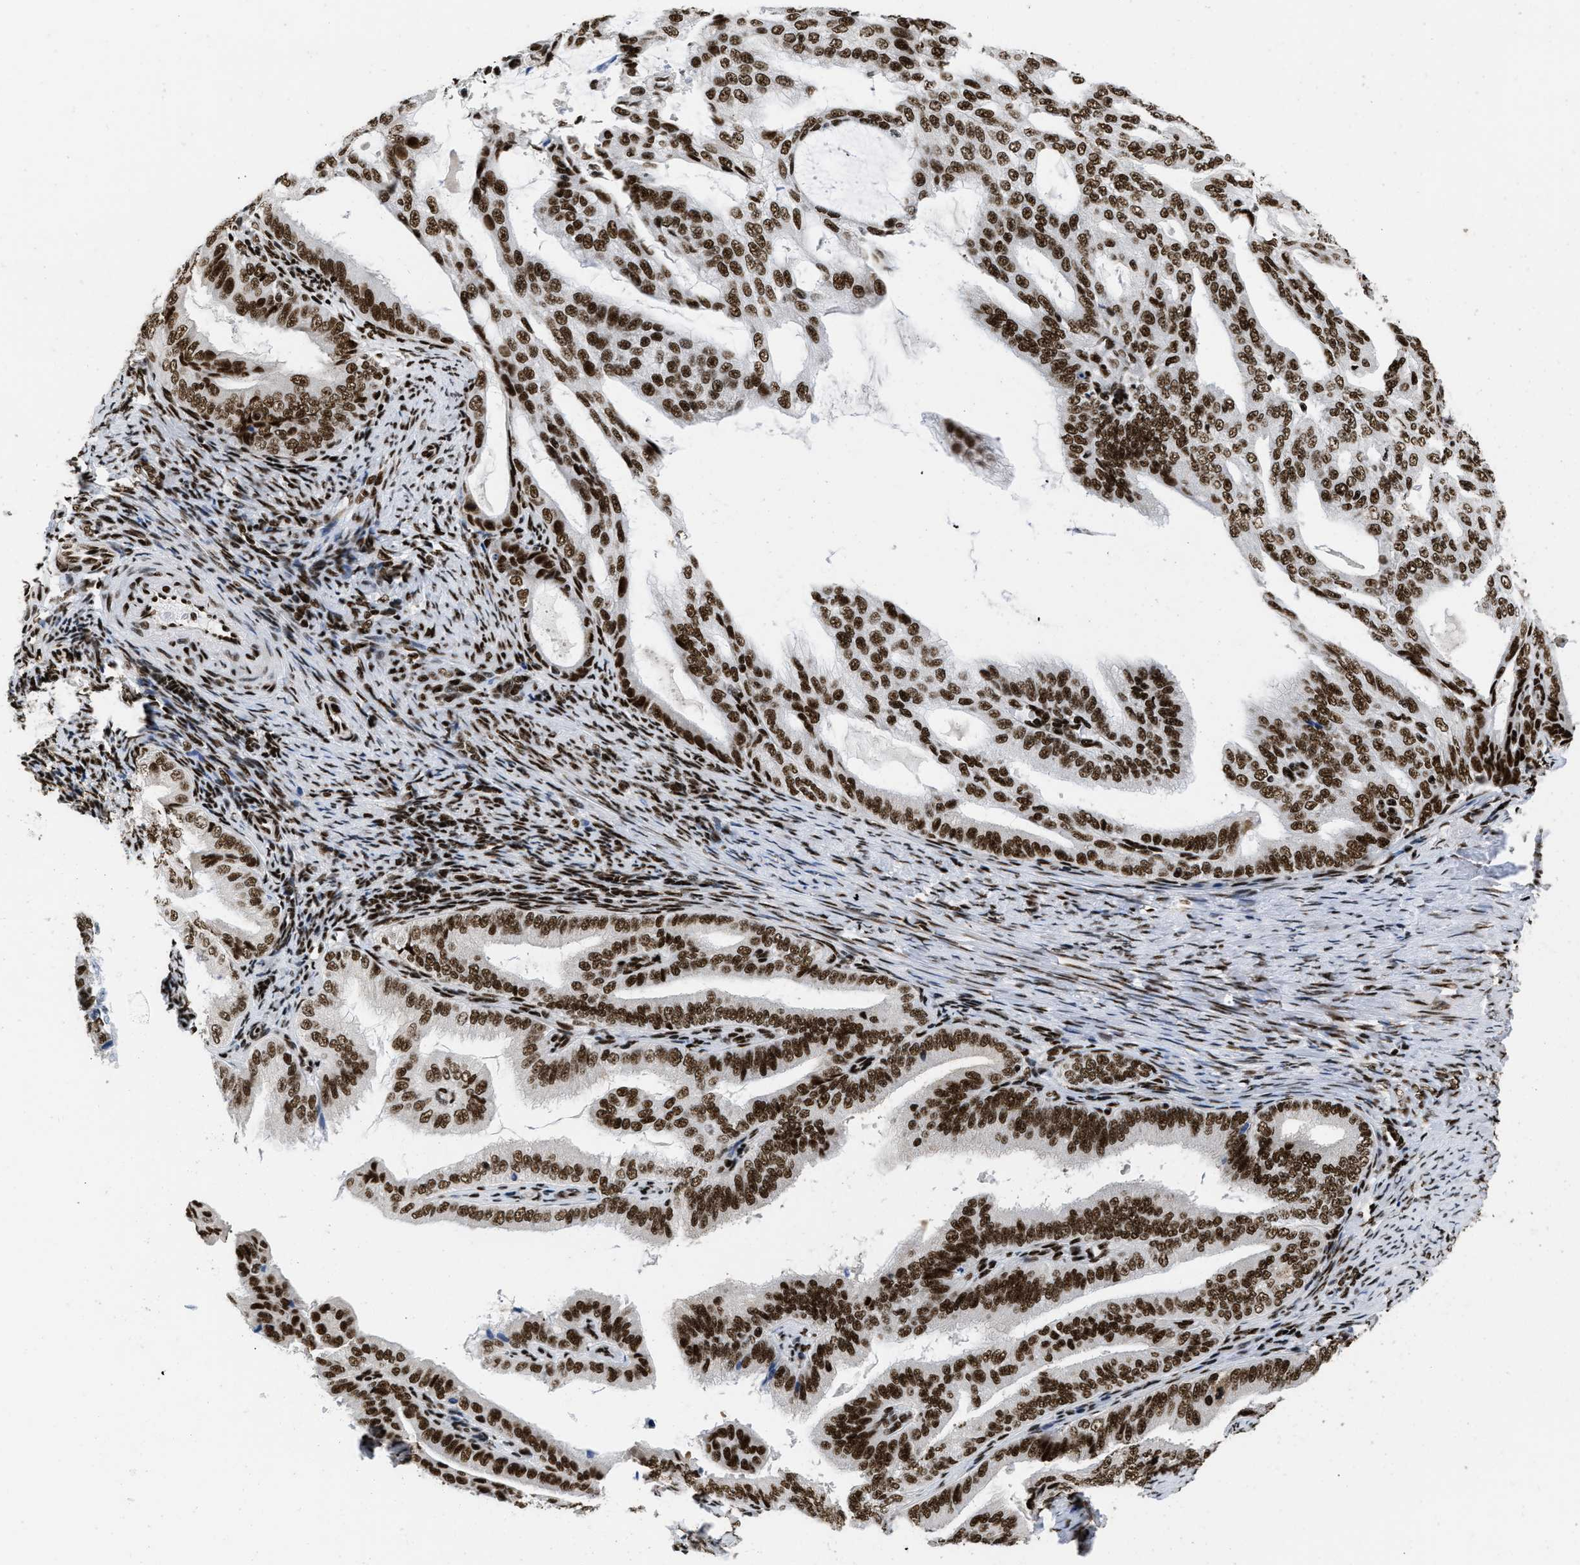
{"staining": {"intensity": "strong", "quantity": ">75%", "location": "nuclear"}, "tissue": "endometrial cancer", "cell_type": "Tumor cells", "image_type": "cancer", "snomed": [{"axis": "morphology", "description": "Adenocarcinoma, NOS"}, {"axis": "topography", "description": "Endometrium"}], "caption": "Tumor cells reveal high levels of strong nuclear expression in approximately >75% of cells in human endometrial cancer.", "gene": "CREB1", "patient": {"sex": "female", "age": 58}}